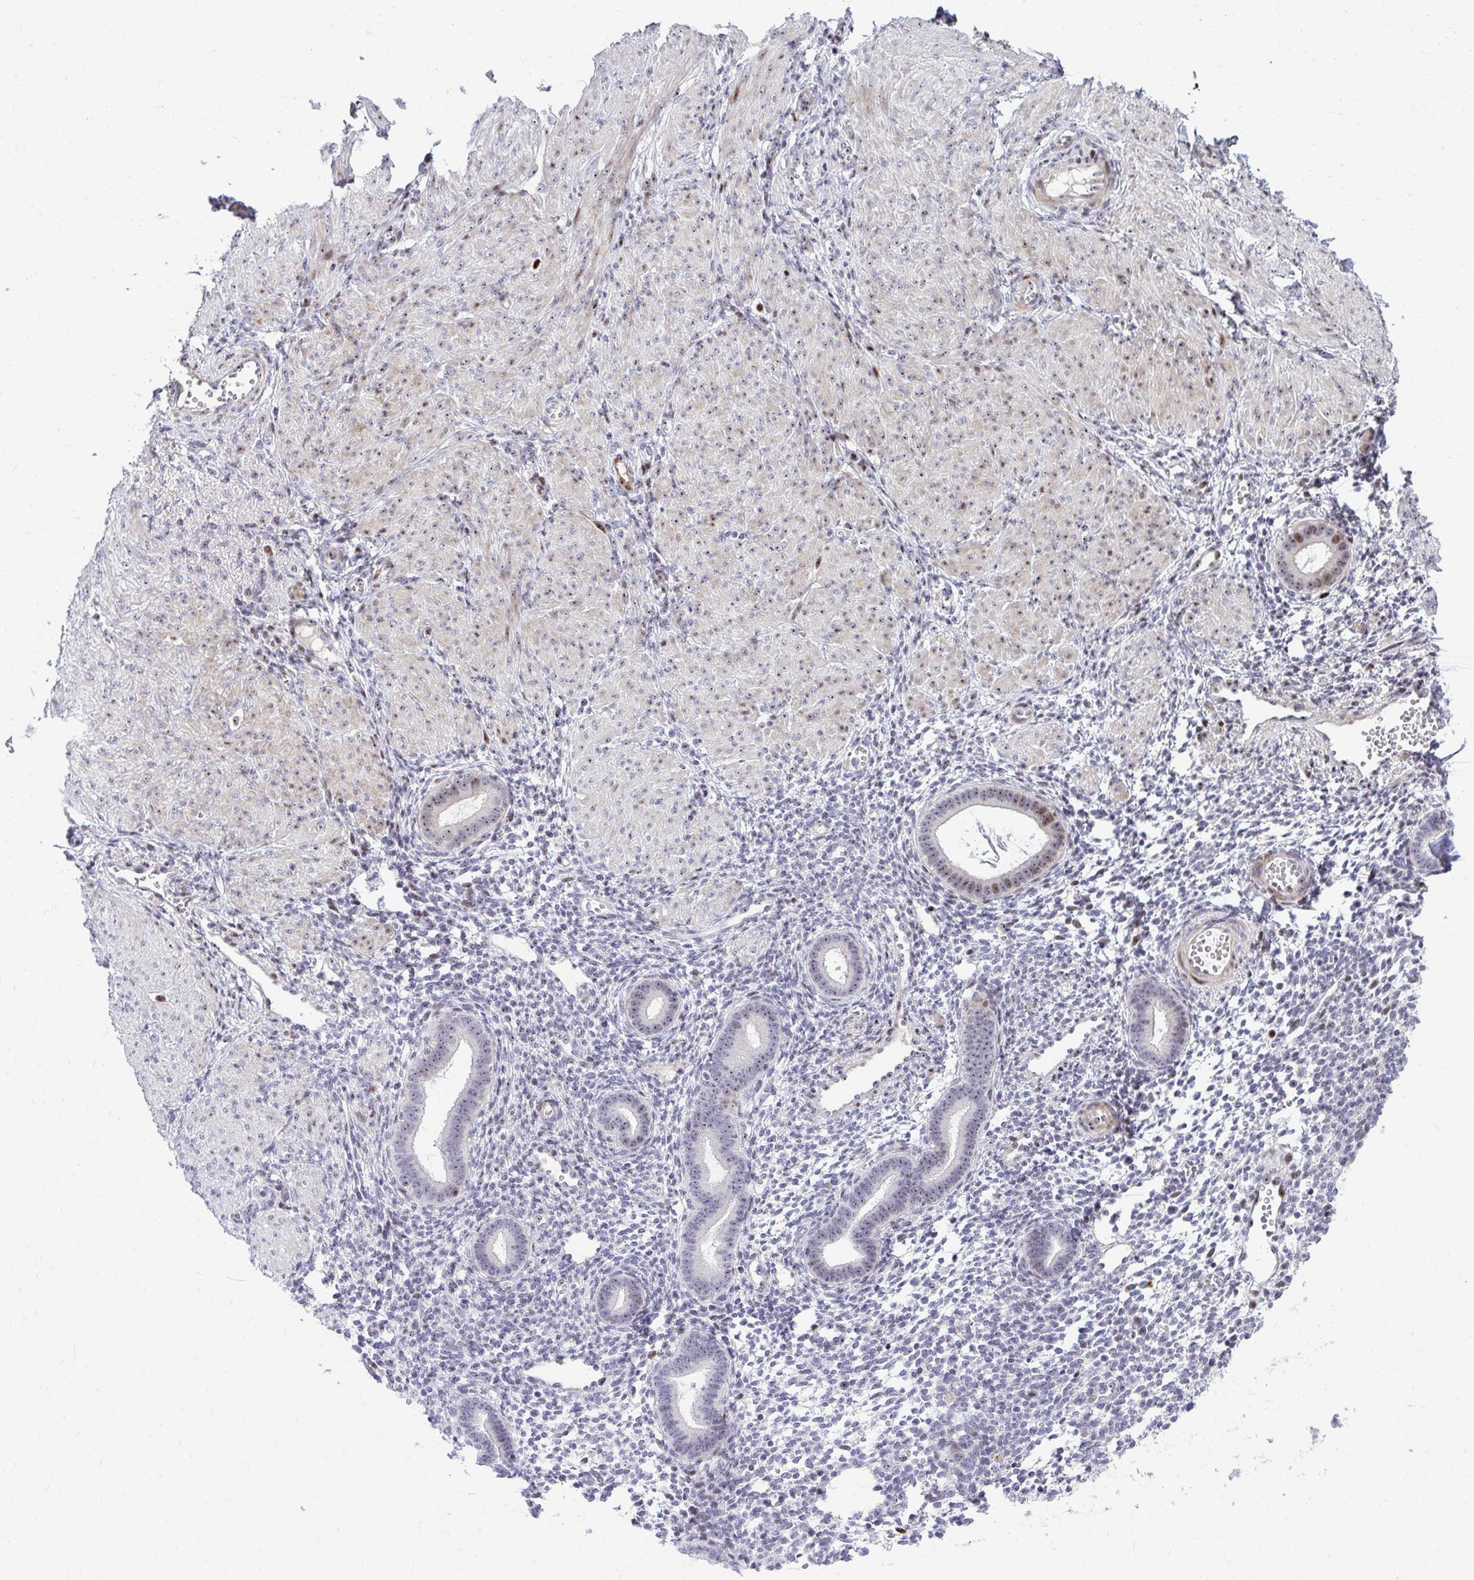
{"staining": {"intensity": "negative", "quantity": "none", "location": "none"}, "tissue": "endometrium", "cell_type": "Cells in endometrial stroma", "image_type": "normal", "snomed": [{"axis": "morphology", "description": "Normal tissue, NOS"}, {"axis": "topography", "description": "Endometrium"}], "caption": "This is an IHC histopathology image of unremarkable human endometrium. There is no expression in cells in endometrial stroma.", "gene": "DLX4", "patient": {"sex": "female", "age": 36}}